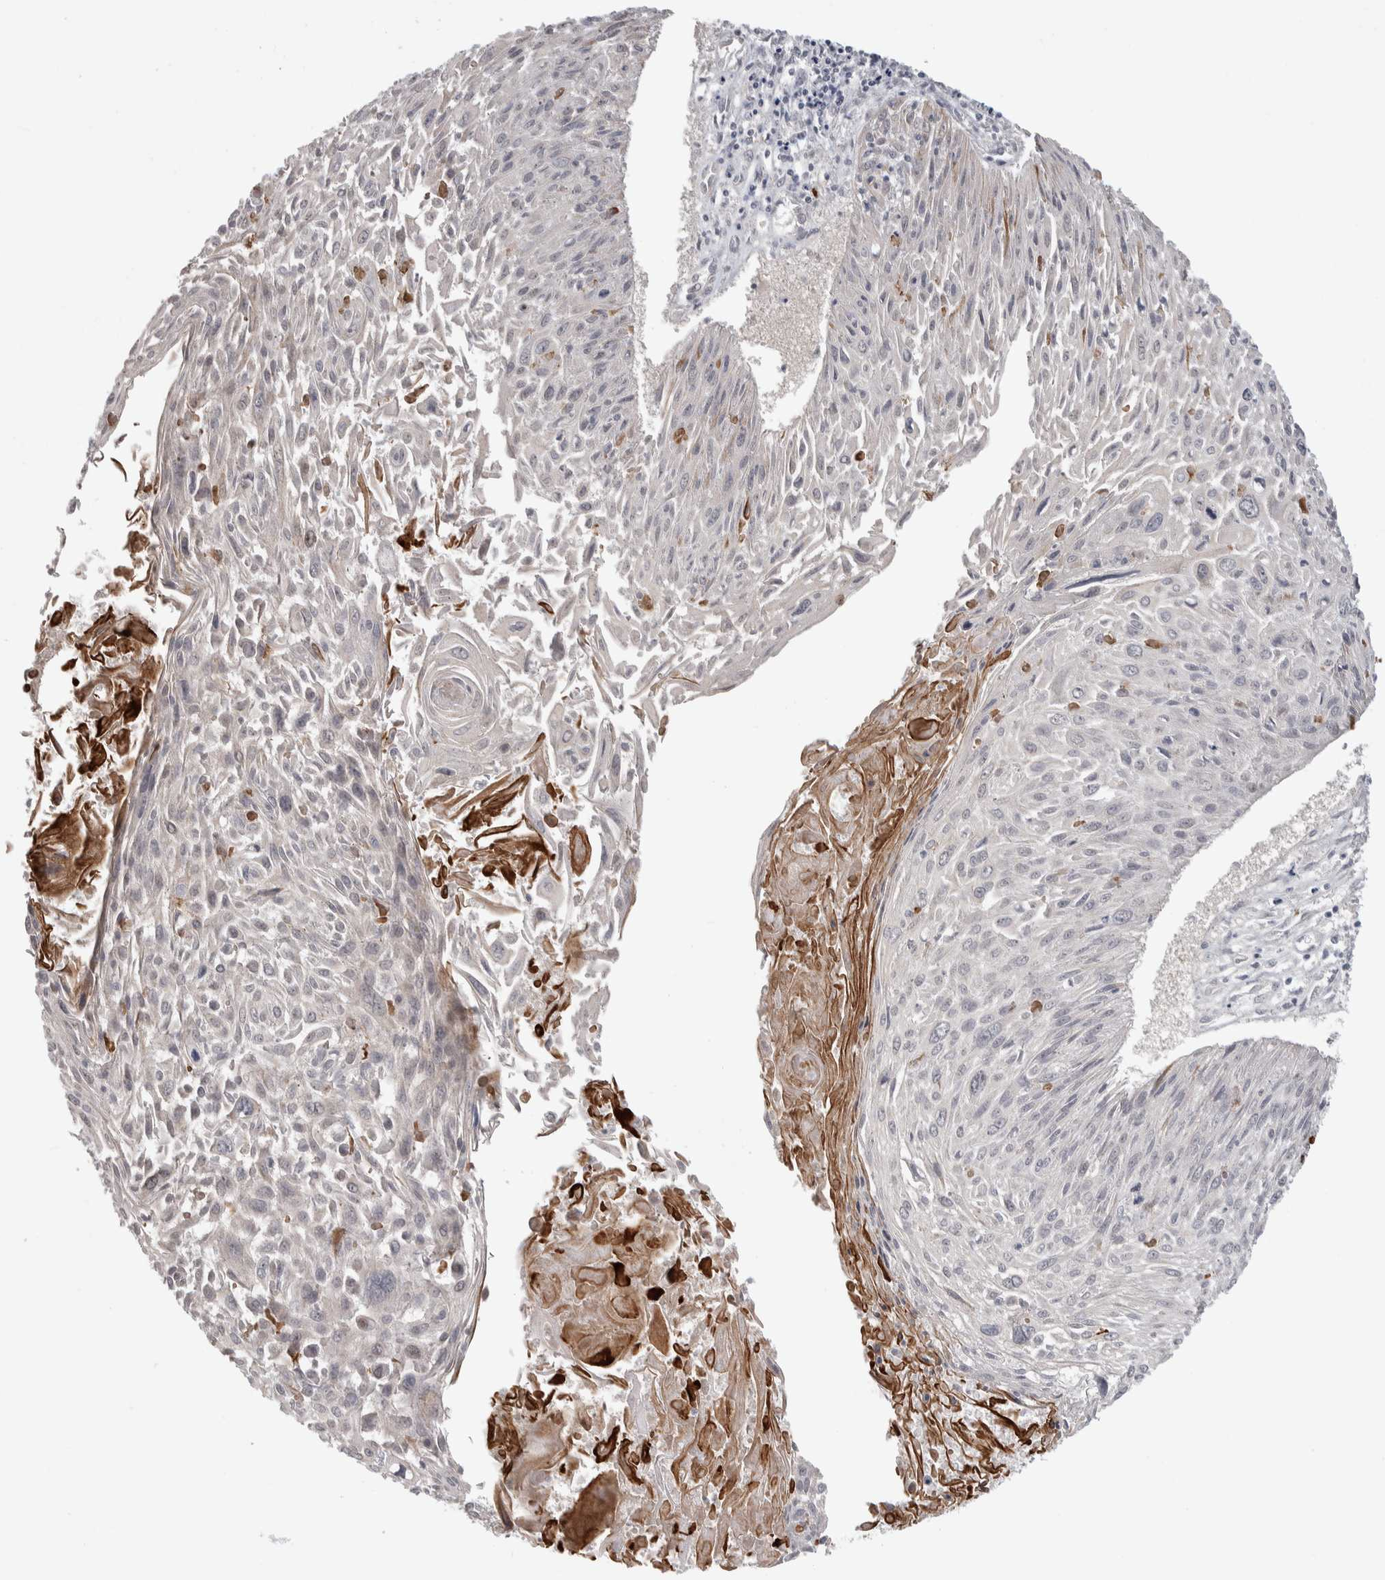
{"staining": {"intensity": "negative", "quantity": "none", "location": "none"}, "tissue": "cervical cancer", "cell_type": "Tumor cells", "image_type": "cancer", "snomed": [{"axis": "morphology", "description": "Squamous cell carcinoma, NOS"}, {"axis": "topography", "description": "Cervix"}], "caption": "Image shows no significant protein positivity in tumor cells of cervical squamous cell carcinoma.", "gene": "ZSCAN21", "patient": {"sex": "female", "age": 51}}